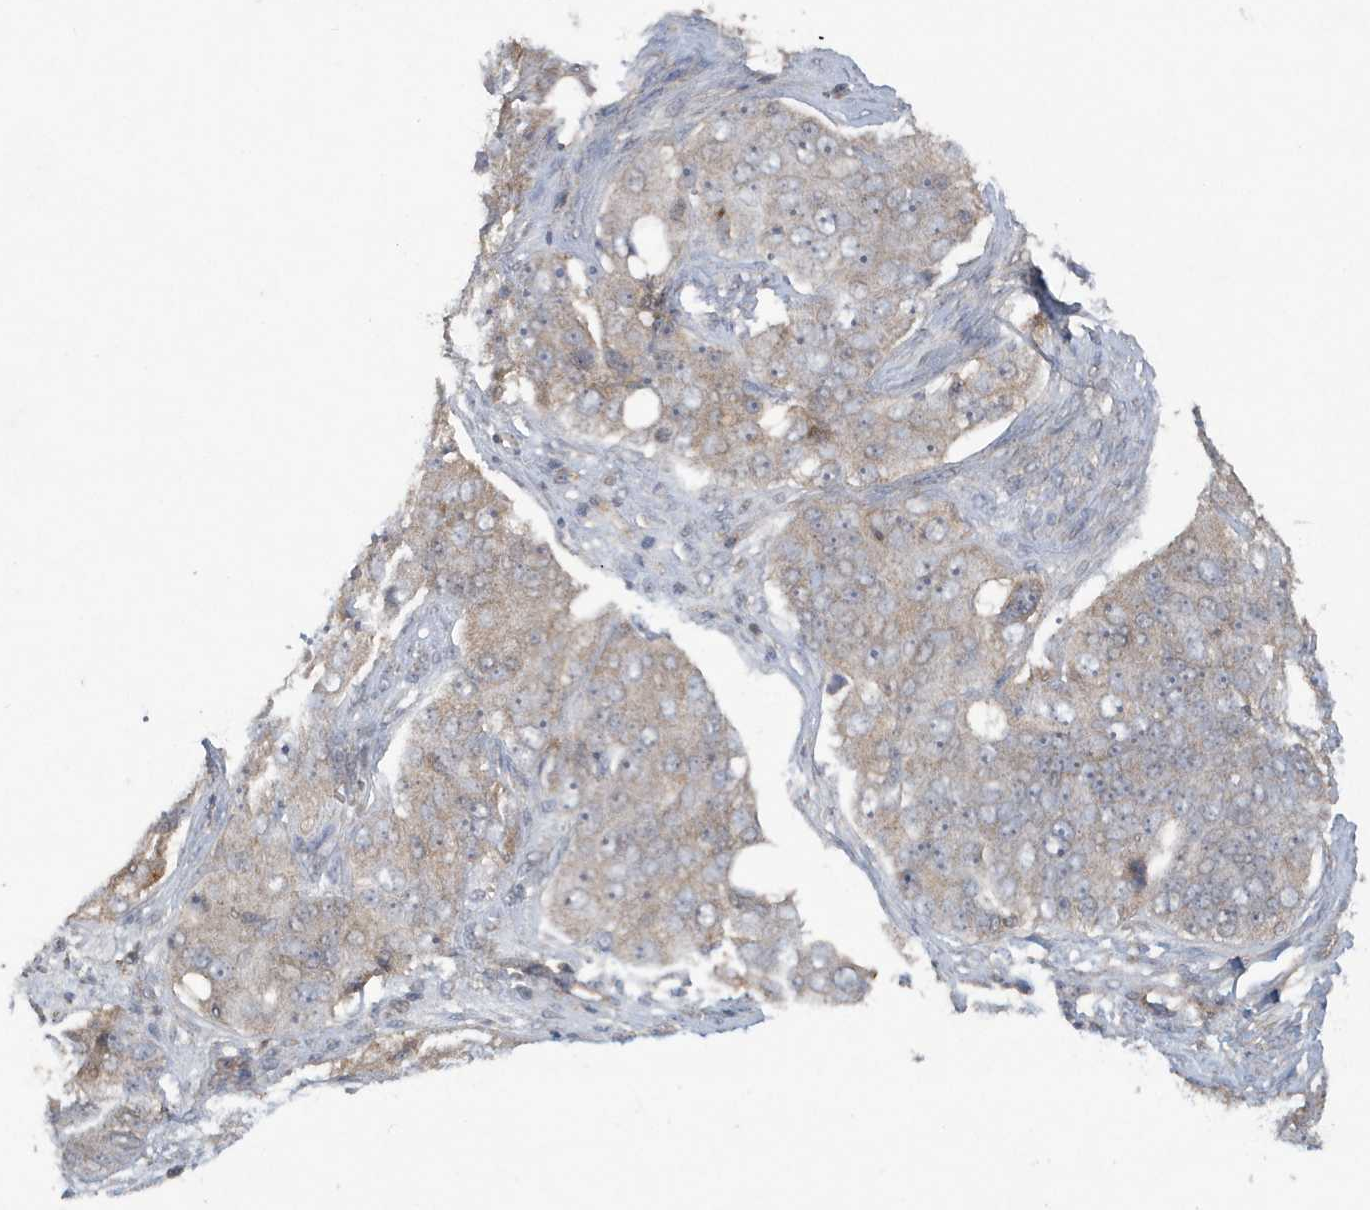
{"staining": {"intensity": "weak", "quantity": "25%-75%", "location": "cytoplasmic/membranous"}, "tissue": "ovarian cancer", "cell_type": "Tumor cells", "image_type": "cancer", "snomed": [{"axis": "morphology", "description": "Carcinoma, endometroid"}, {"axis": "topography", "description": "Ovary"}], "caption": "Tumor cells demonstrate low levels of weak cytoplasmic/membranous expression in approximately 25%-75% of cells in human ovarian endometroid carcinoma.", "gene": "C1RL", "patient": {"sex": "female", "age": 51}}